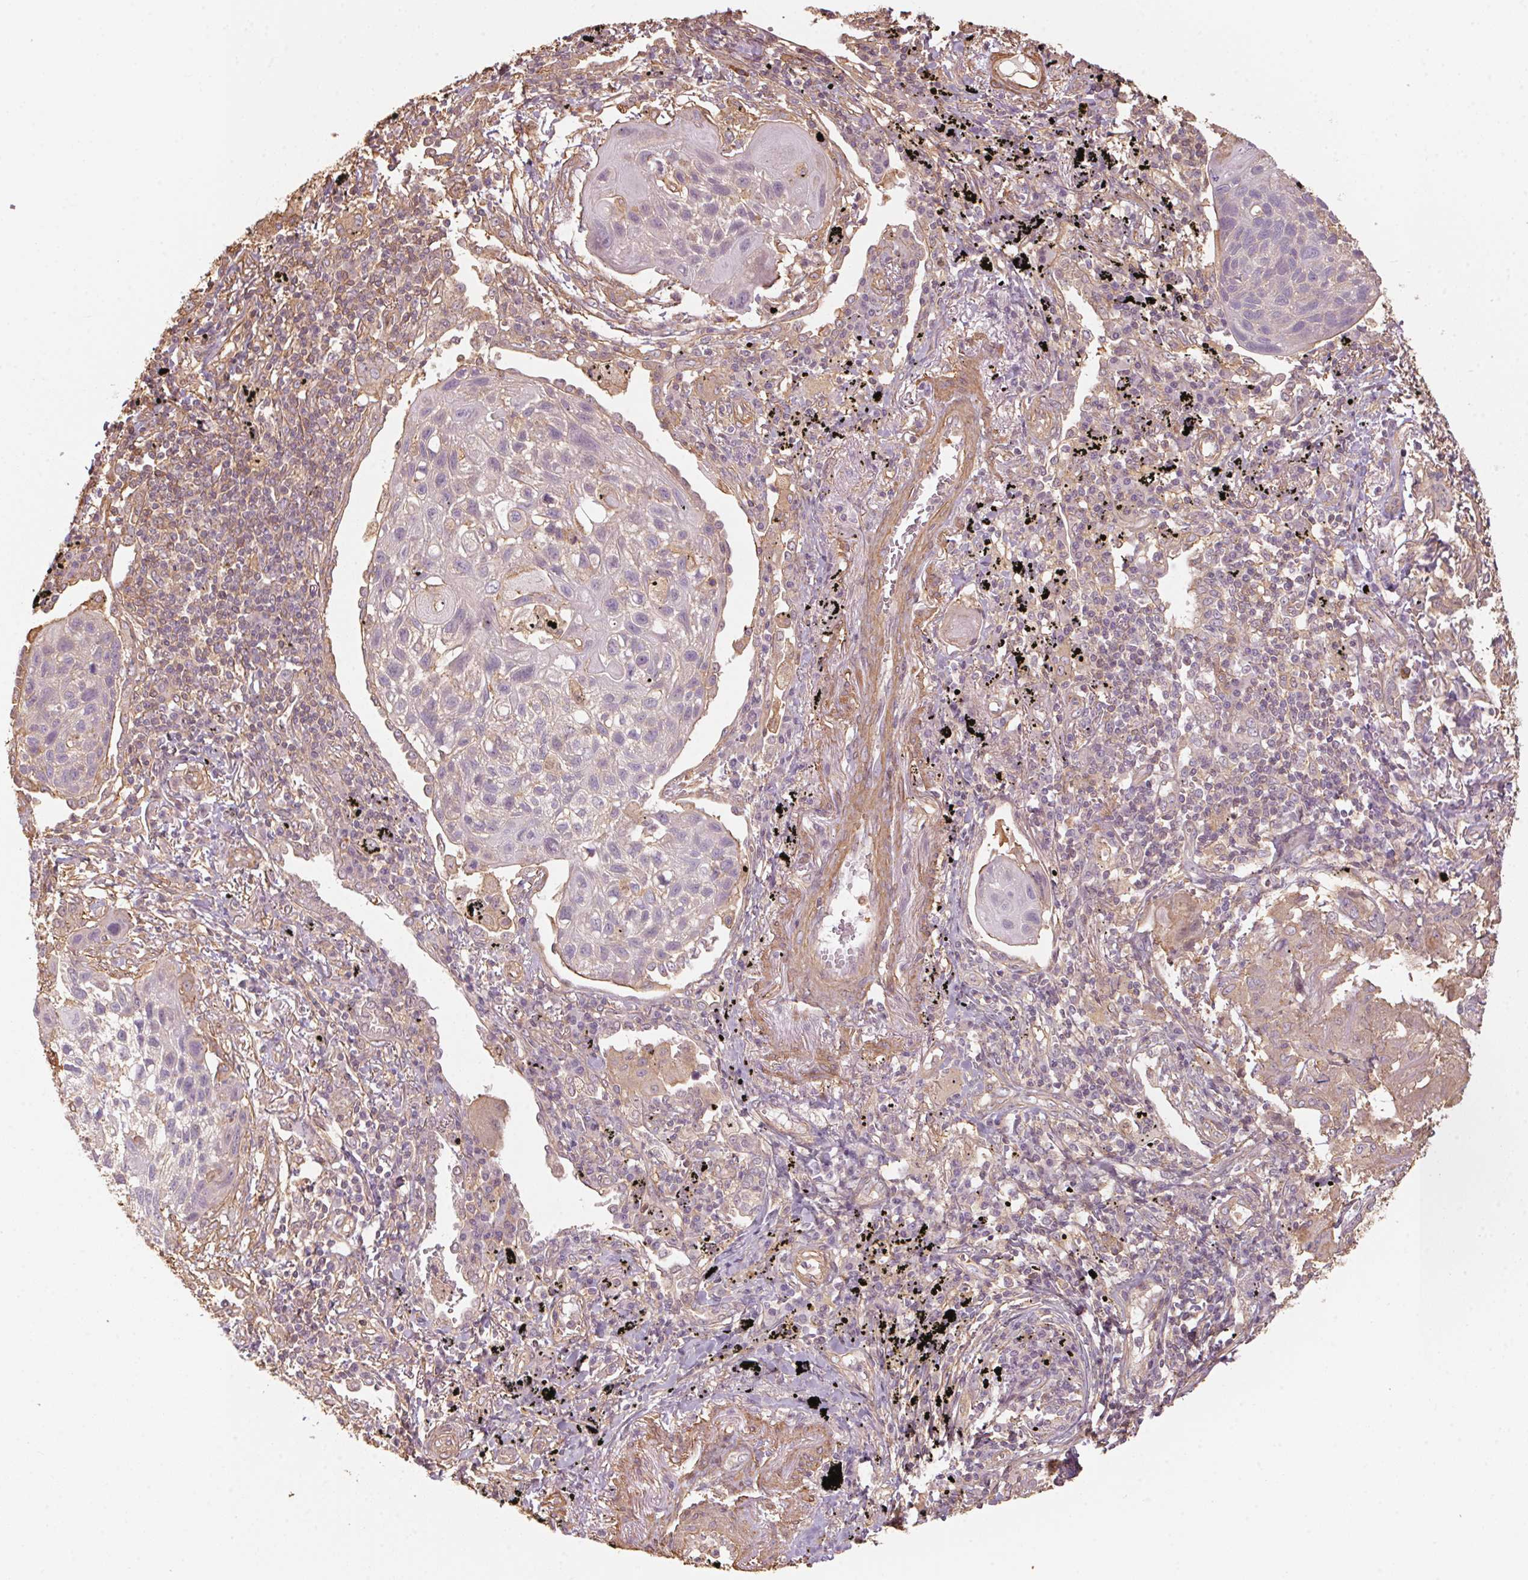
{"staining": {"intensity": "negative", "quantity": "none", "location": "none"}, "tissue": "lung cancer", "cell_type": "Tumor cells", "image_type": "cancer", "snomed": [{"axis": "morphology", "description": "Squamous cell carcinoma, NOS"}, {"axis": "topography", "description": "Lung"}], "caption": "Immunohistochemical staining of squamous cell carcinoma (lung) shows no significant expression in tumor cells.", "gene": "QDPR", "patient": {"sex": "male", "age": 78}}